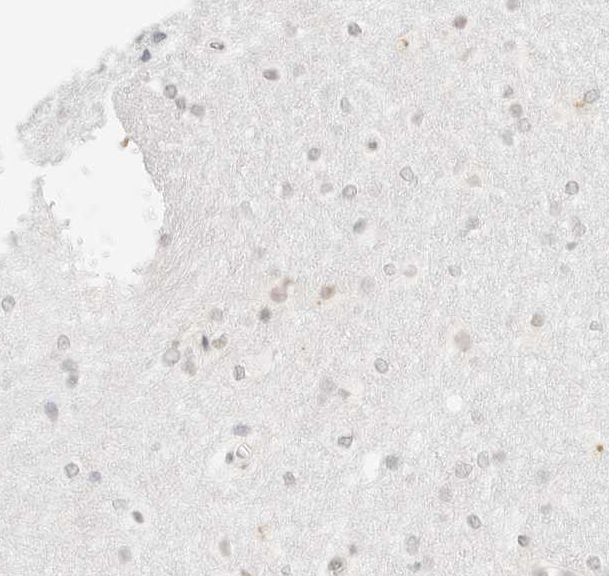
{"staining": {"intensity": "weak", "quantity": "<25%", "location": "cytoplasmic/membranous,nuclear"}, "tissue": "caudate", "cell_type": "Glial cells", "image_type": "normal", "snomed": [{"axis": "morphology", "description": "Normal tissue, NOS"}, {"axis": "topography", "description": "Lateral ventricle wall"}], "caption": "High power microscopy histopathology image of an immunohistochemistry (IHC) micrograph of unremarkable caudate, revealing no significant positivity in glial cells. (DAB immunohistochemistry, high magnification).", "gene": "GNAS", "patient": {"sex": "female", "age": 19}}